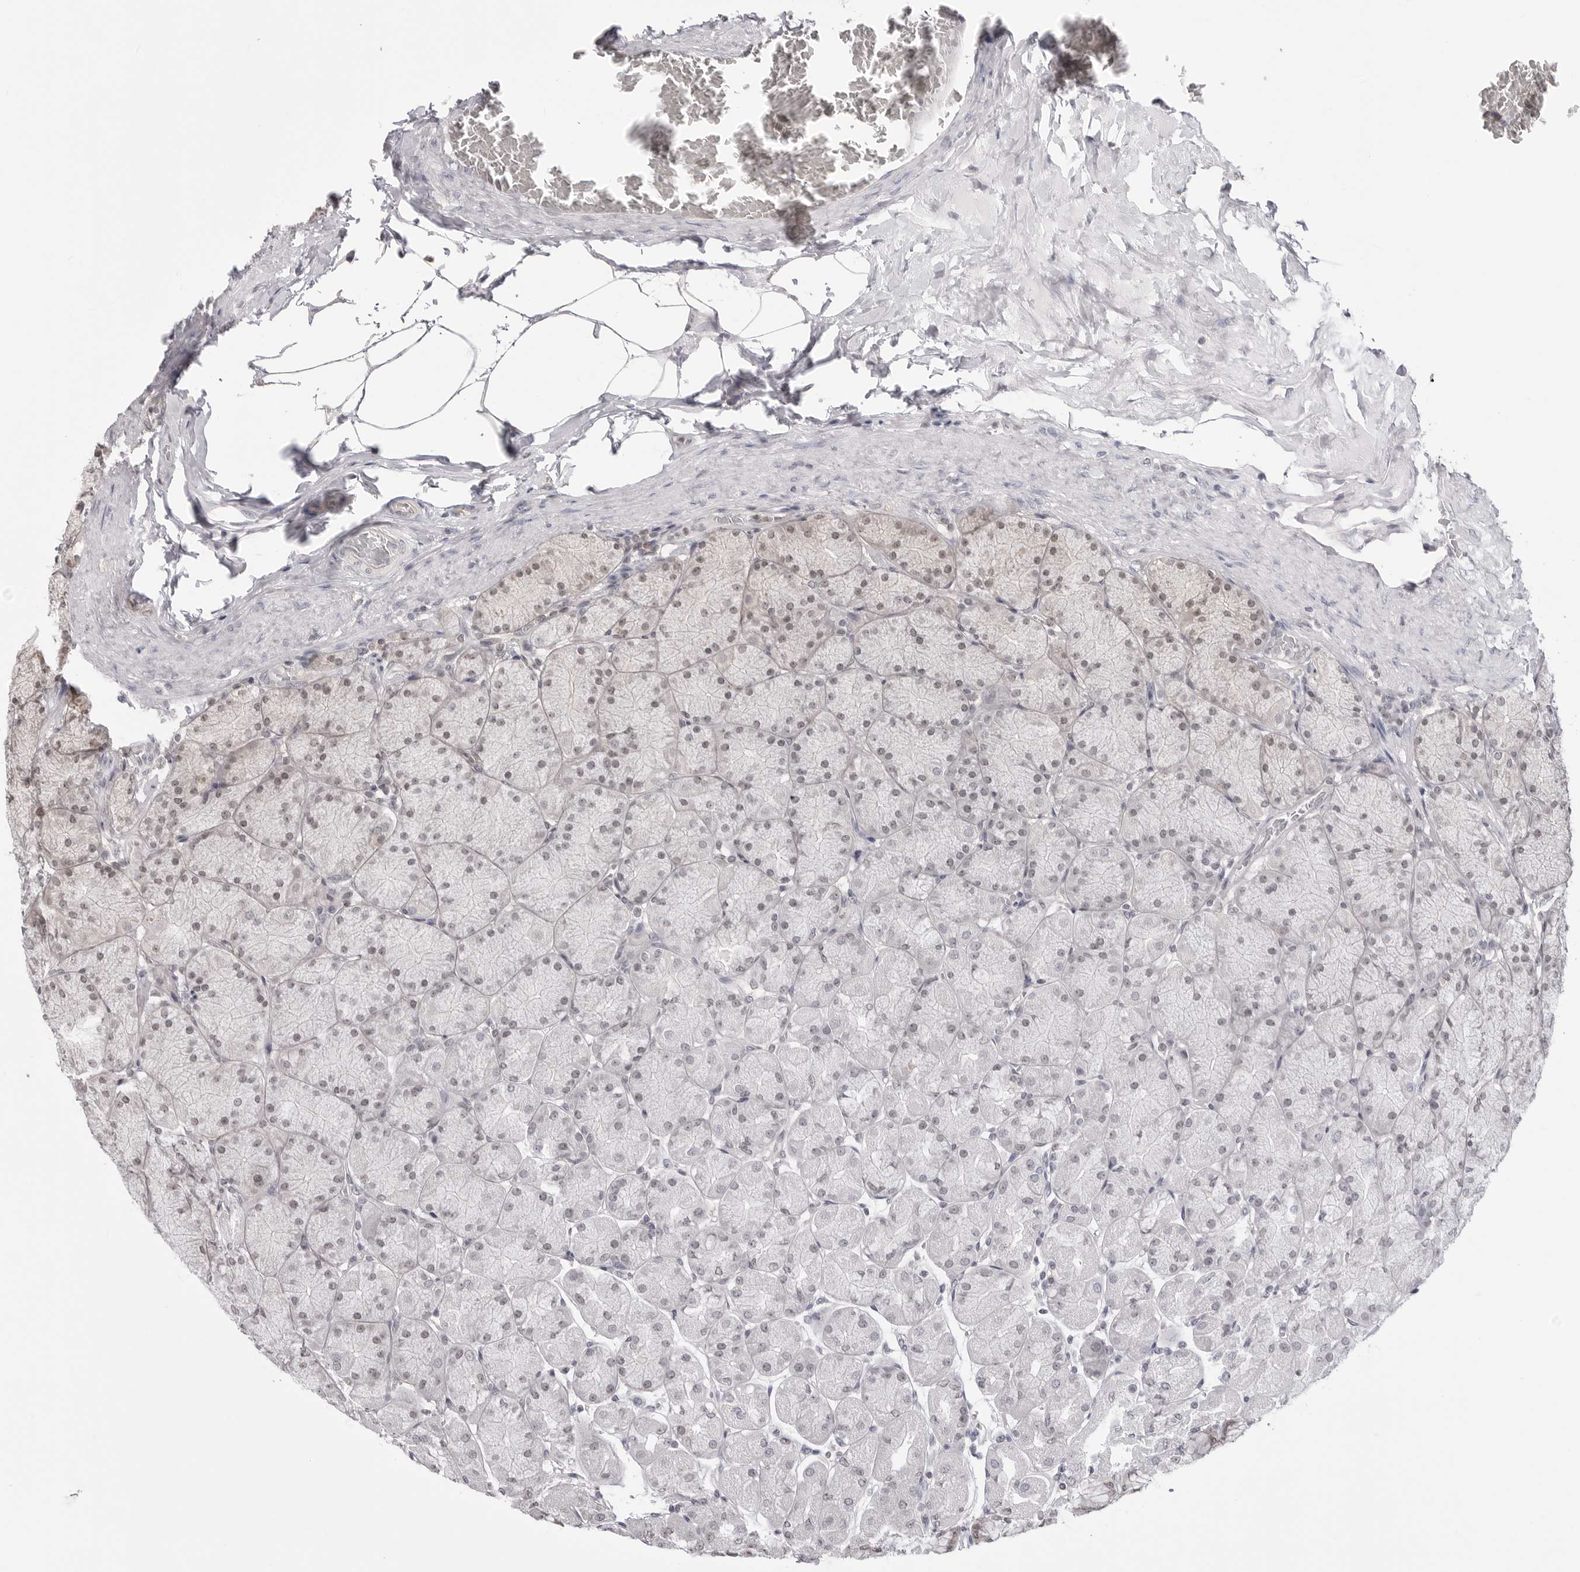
{"staining": {"intensity": "weak", "quantity": "25%-75%", "location": "cytoplasmic/membranous,nuclear"}, "tissue": "stomach", "cell_type": "Glandular cells", "image_type": "normal", "snomed": [{"axis": "morphology", "description": "Normal tissue, NOS"}, {"axis": "topography", "description": "Stomach, upper"}], "caption": "IHC photomicrograph of normal stomach stained for a protein (brown), which shows low levels of weak cytoplasmic/membranous,nuclear expression in about 25%-75% of glandular cells.", "gene": "YWHAG", "patient": {"sex": "female", "age": 56}}